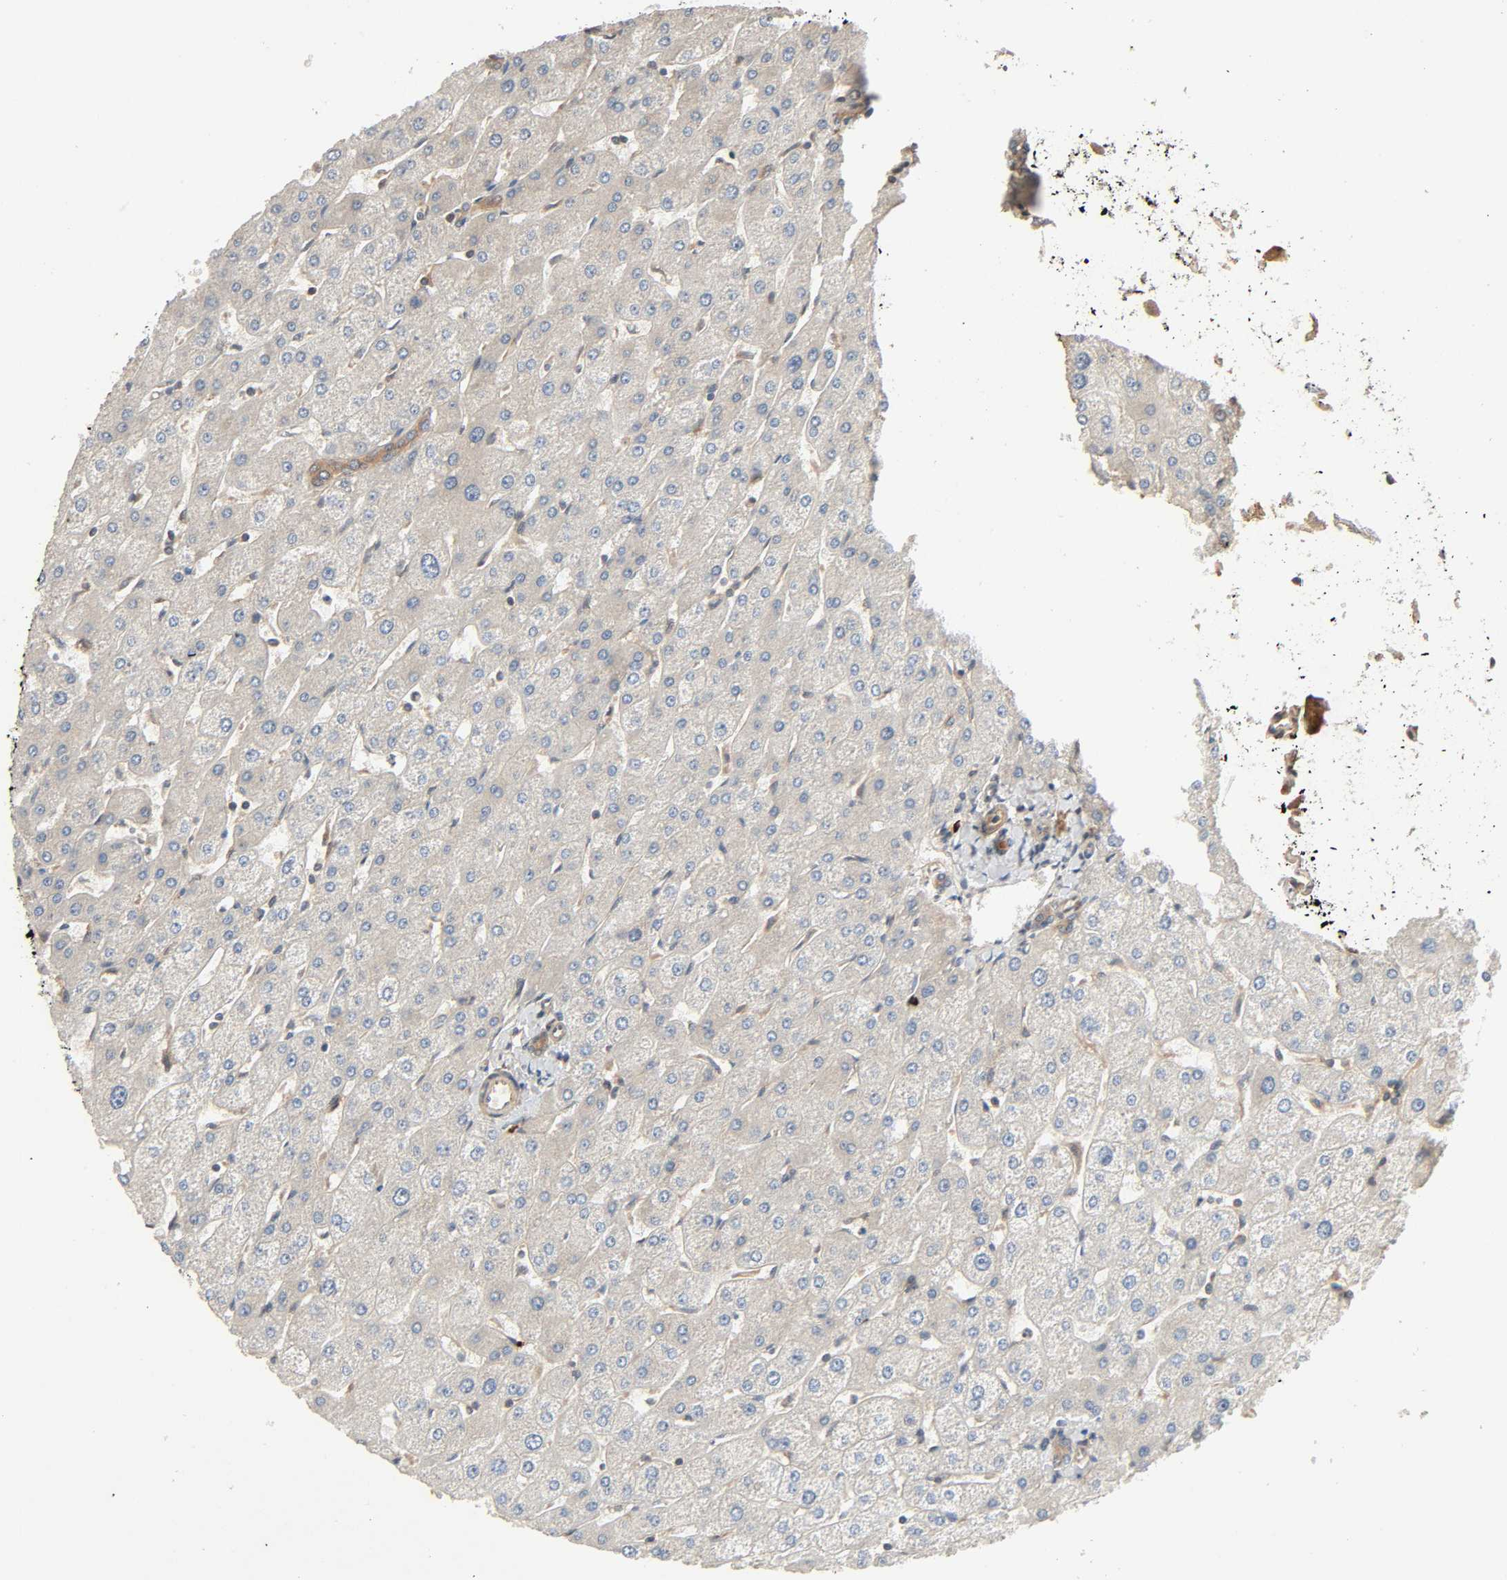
{"staining": {"intensity": "weak", "quantity": ">75%", "location": "cytoplasmic/membranous"}, "tissue": "liver", "cell_type": "Cholangiocytes", "image_type": "normal", "snomed": [{"axis": "morphology", "description": "Normal tissue, NOS"}, {"axis": "topography", "description": "Liver"}], "caption": "The immunohistochemical stain highlights weak cytoplasmic/membranous expression in cholangiocytes of normal liver. (DAB IHC with brightfield microscopy, high magnification).", "gene": "PPP2R1B", "patient": {"sex": "male", "age": 67}}